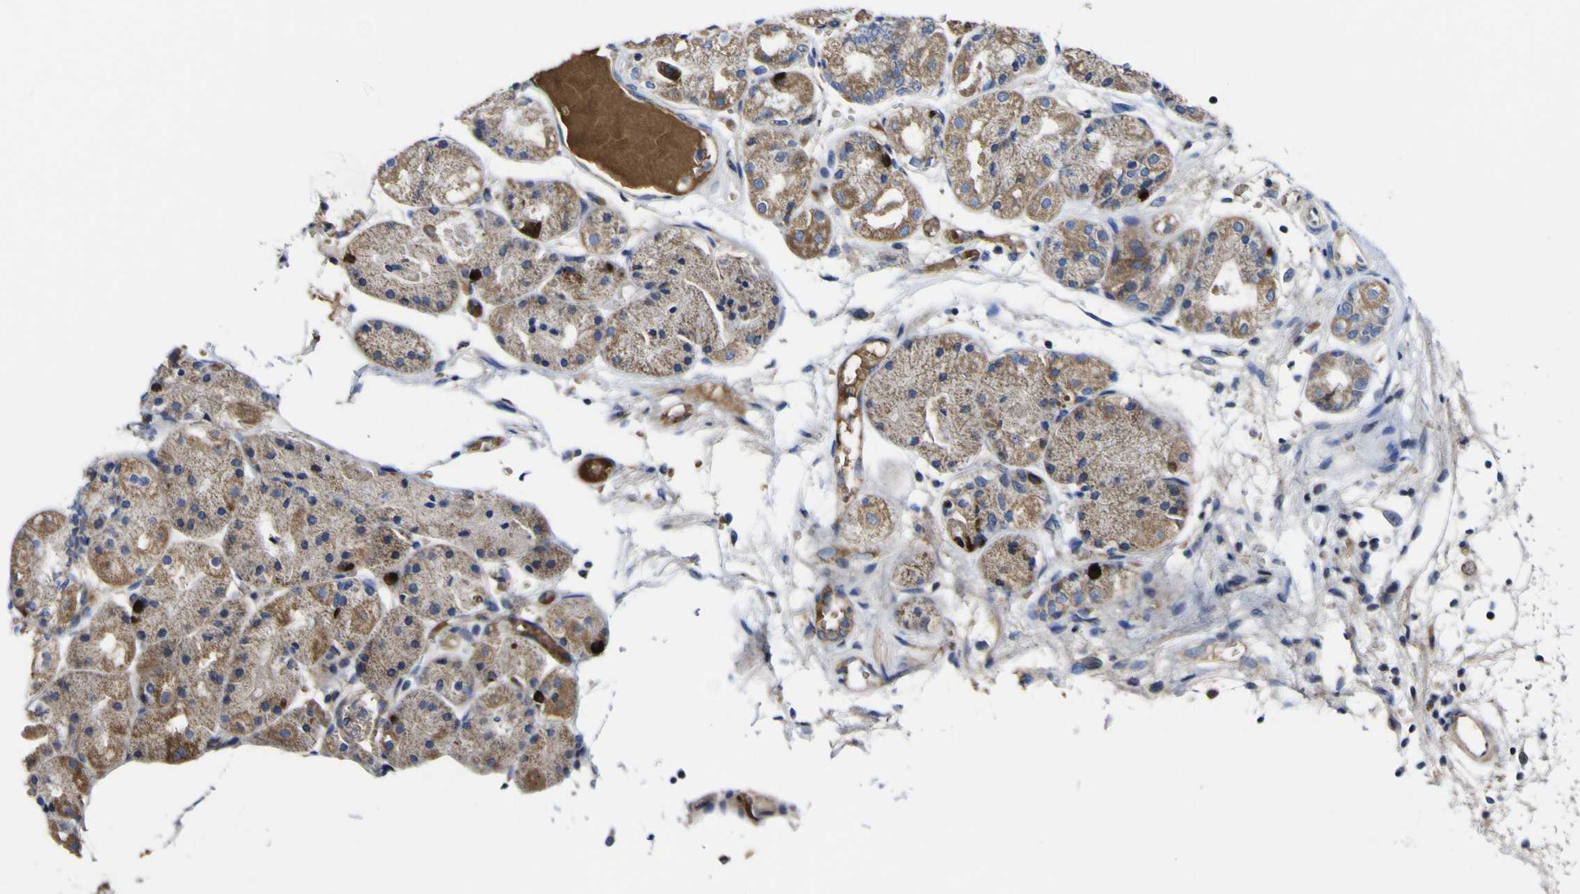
{"staining": {"intensity": "moderate", "quantity": ">75%", "location": "cytoplasmic/membranous"}, "tissue": "stomach", "cell_type": "Glandular cells", "image_type": "normal", "snomed": [{"axis": "morphology", "description": "Normal tissue, NOS"}, {"axis": "topography", "description": "Stomach, upper"}], "caption": "Brown immunohistochemical staining in benign stomach demonstrates moderate cytoplasmic/membranous staining in about >75% of glandular cells. (Stains: DAB (3,3'-diaminobenzidine) in brown, nuclei in blue, Microscopy: brightfield microscopy at high magnification).", "gene": "CCDC90B", "patient": {"sex": "male", "age": 72}}